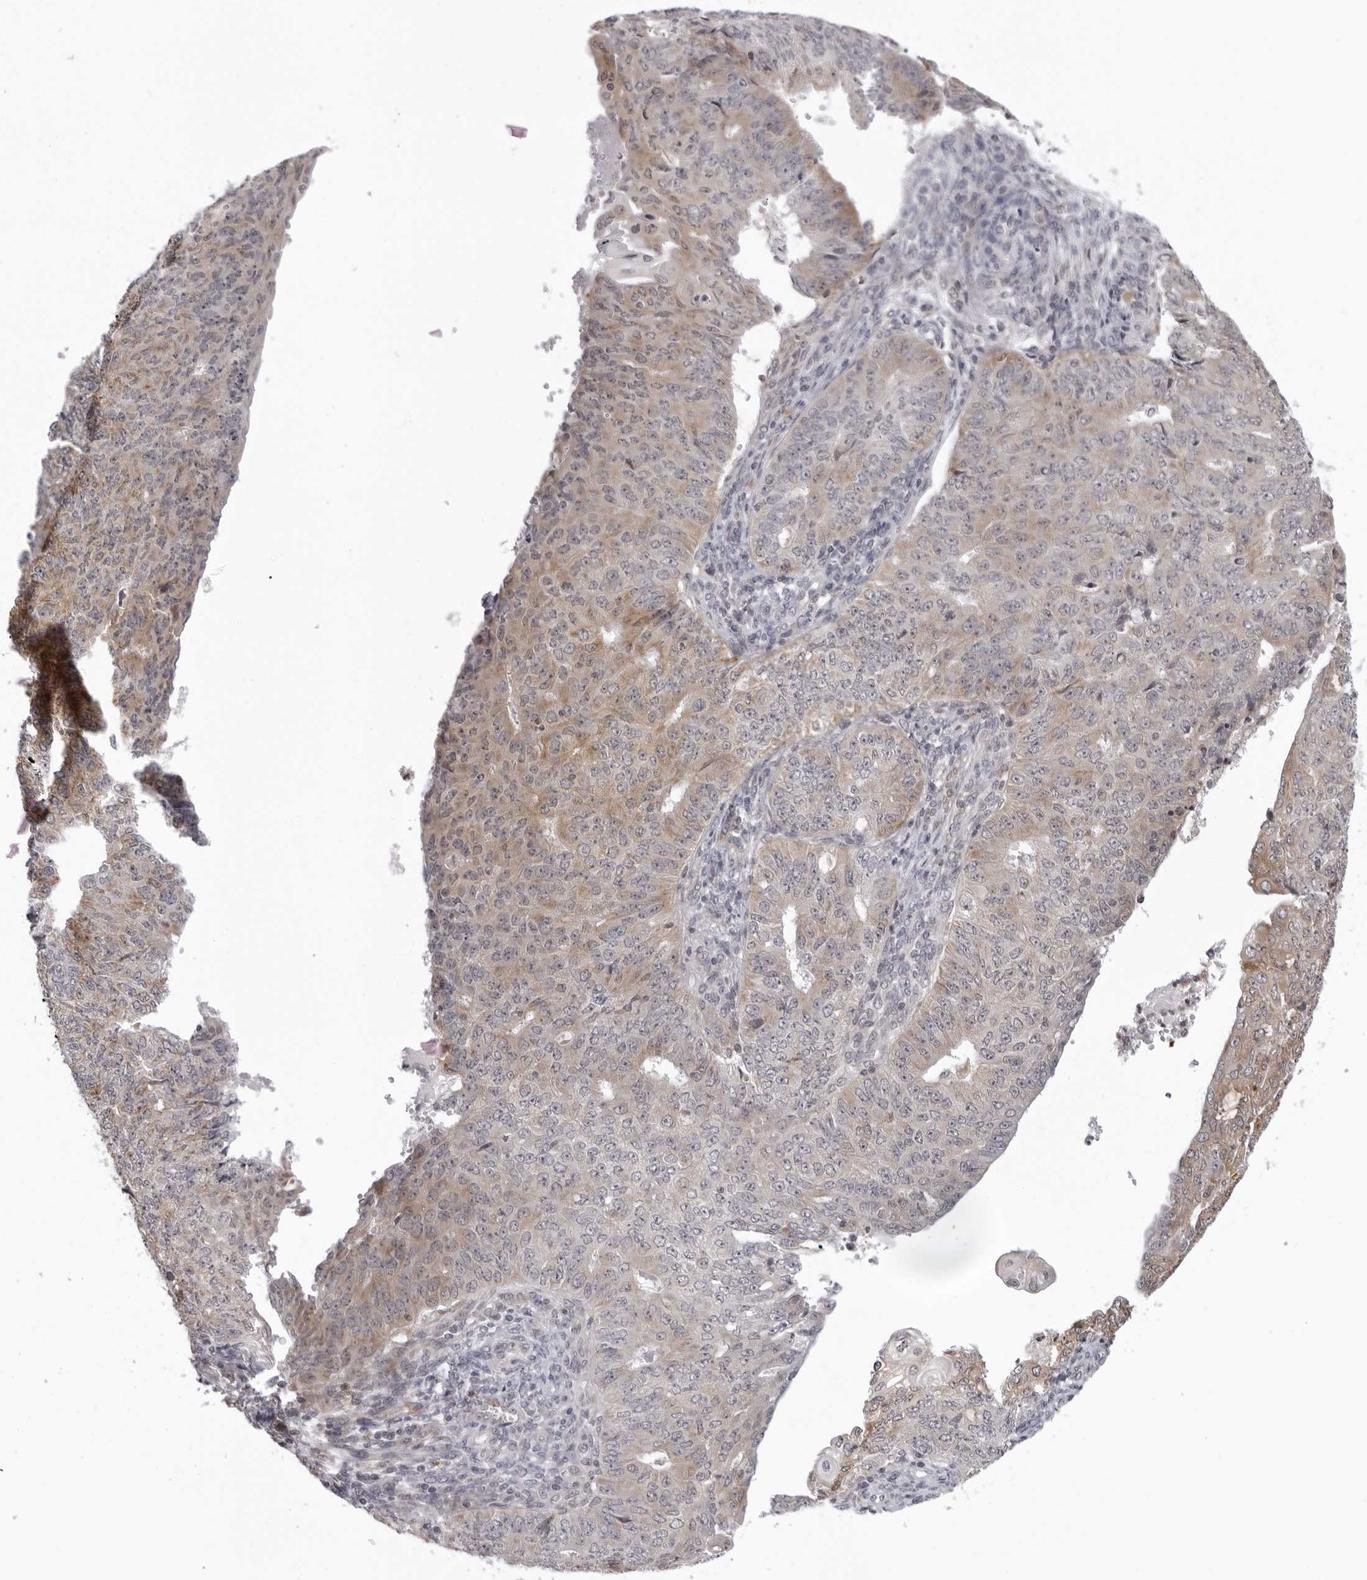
{"staining": {"intensity": "moderate", "quantity": "<25%", "location": "cytoplasmic/membranous"}, "tissue": "endometrial cancer", "cell_type": "Tumor cells", "image_type": "cancer", "snomed": [{"axis": "morphology", "description": "Adenocarcinoma, NOS"}, {"axis": "topography", "description": "Endometrium"}], "caption": "Human endometrial cancer (adenocarcinoma) stained with a brown dye exhibits moderate cytoplasmic/membranous positive positivity in about <25% of tumor cells.", "gene": "MRPS15", "patient": {"sex": "female", "age": 32}}